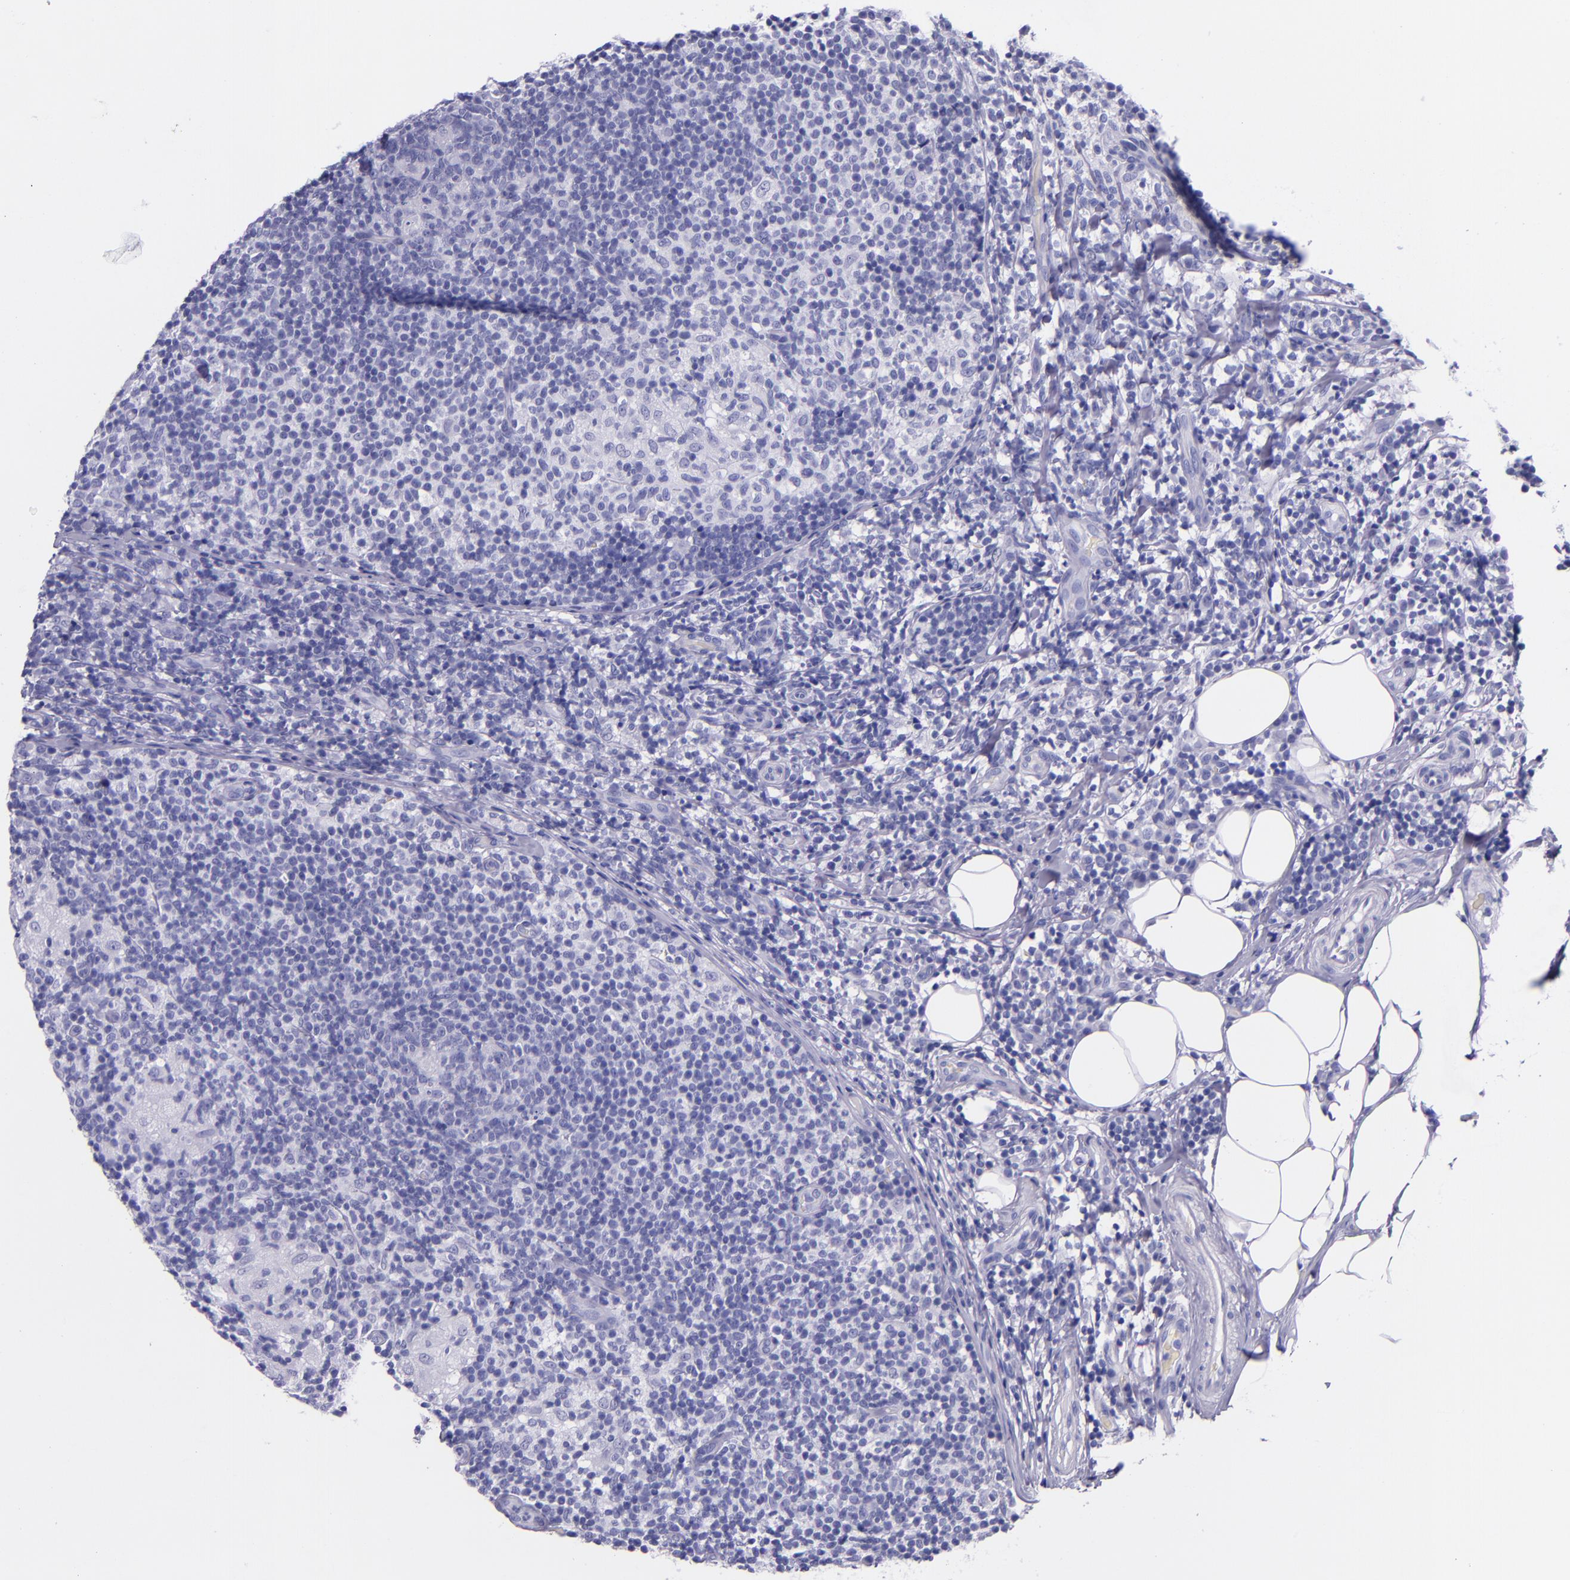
{"staining": {"intensity": "negative", "quantity": "none", "location": "none"}, "tissue": "lymph node", "cell_type": "Germinal center cells", "image_type": "normal", "snomed": [{"axis": "morphology", "description": "Normal tissue, NOS"}, {"axis": "morphology", "description": "Inflammation, NOS"}, {"axis": "topography", "description": "Lymph node"}], "caption": "This is an IHC micrograph of unremarkable human lymph node. There is no staining in germinal center cells.", "gene": "MBP", "patient": {"sex": "male", "age": 46}}